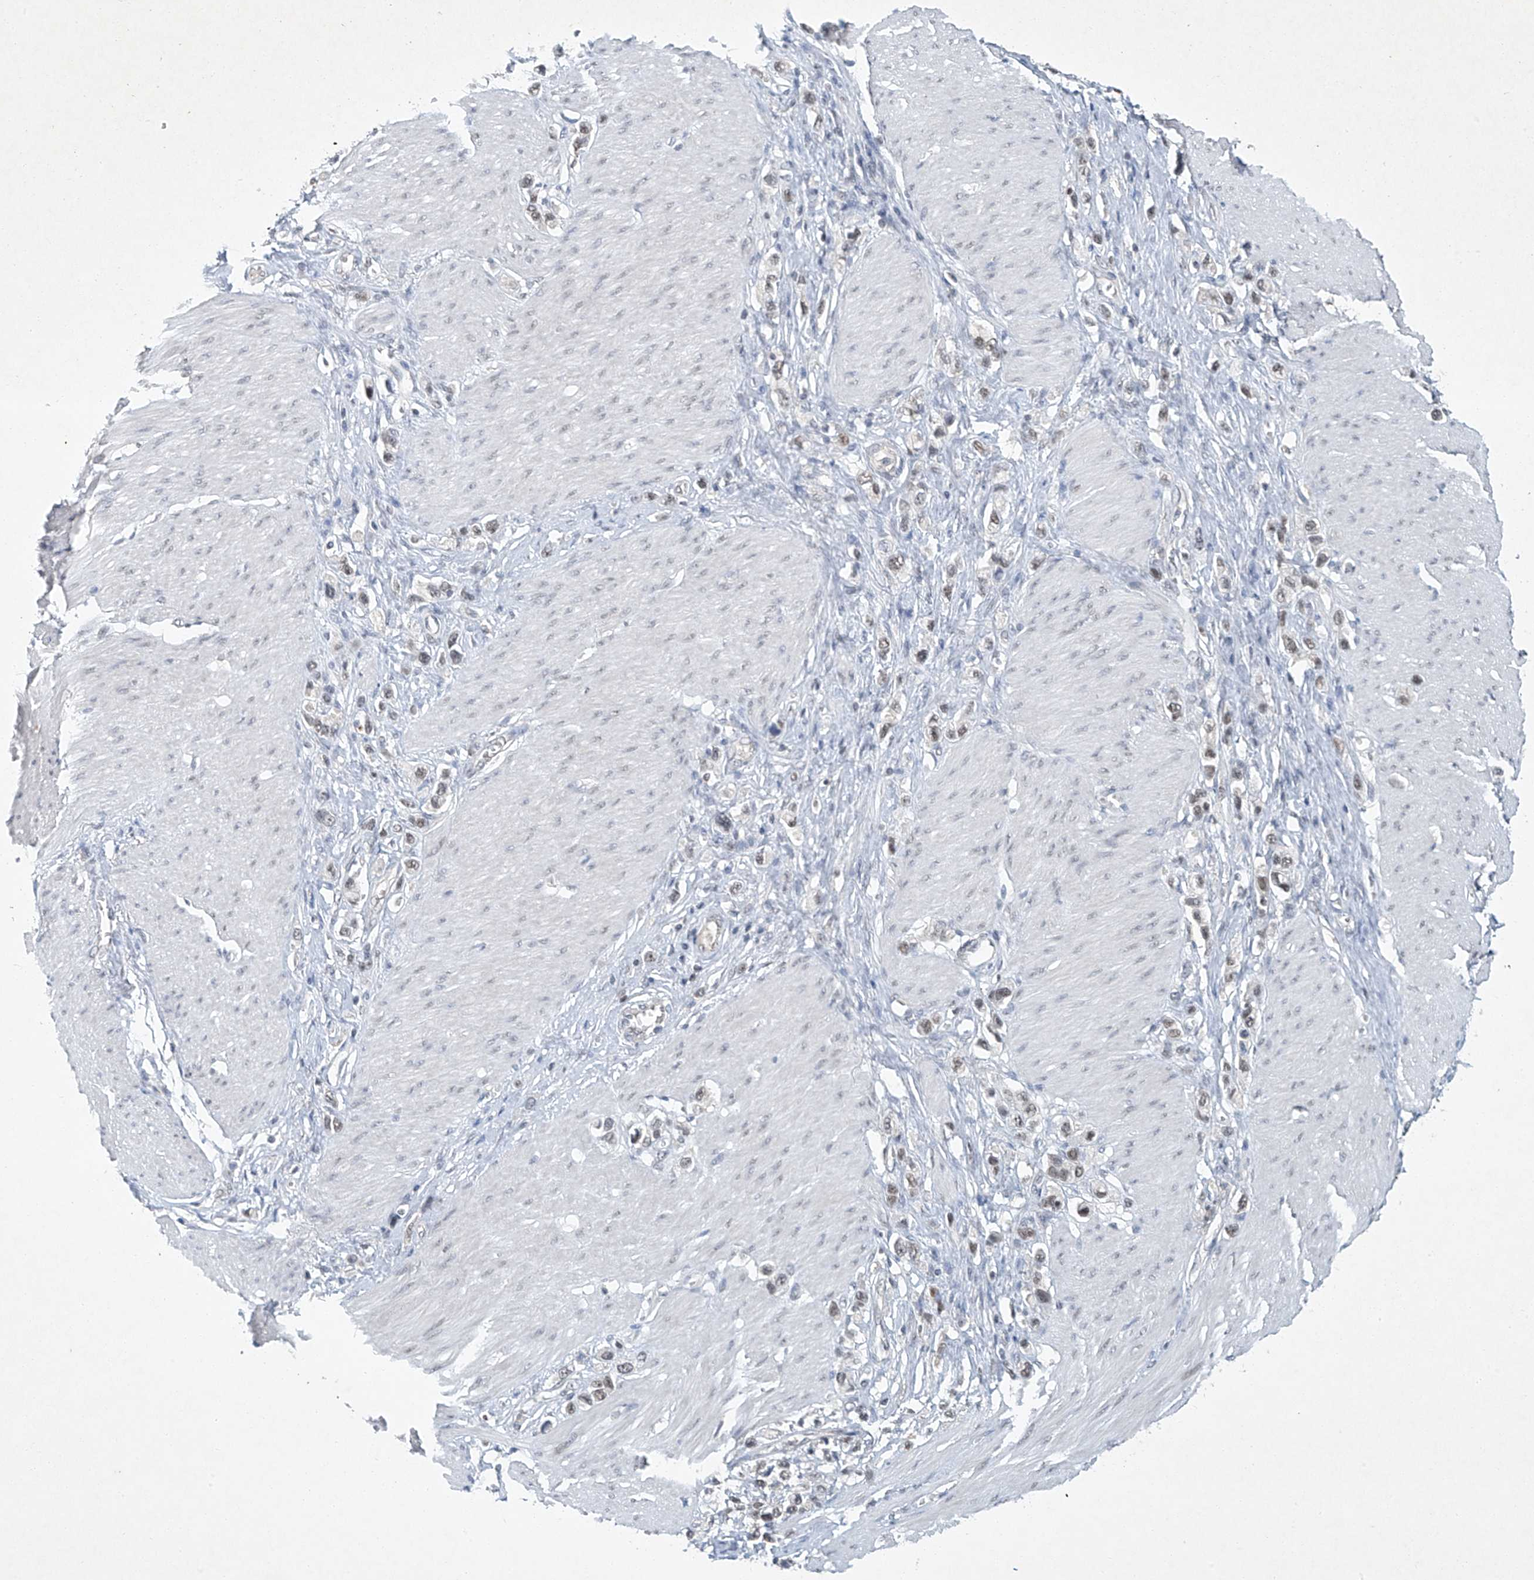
{"staining": {"intensity": "weak", "quantity": "25%-75%", "location": "nuclear"}, "tissue": "stomach cancer", "cell_type": "Tumor cells", "image_type": "cancer", "snomed": [{"axis": "morphology", "description": "Normal tissue, NOS"}, {"axis": "morphology", "description": "Adenocarcinoma, NOS"}, {"axis": "topography", "description": "Stomach, upper"}, {"axis": "topography", "description": "Stomach"}], "caption": "Immunohistochemical staining of stomach adenocarcinoma reveals weak nuclear protein expression in about 25%-75% of tumor cells.", "gene": "TAF8", "patient": {"sex": "female", "age": 65}}